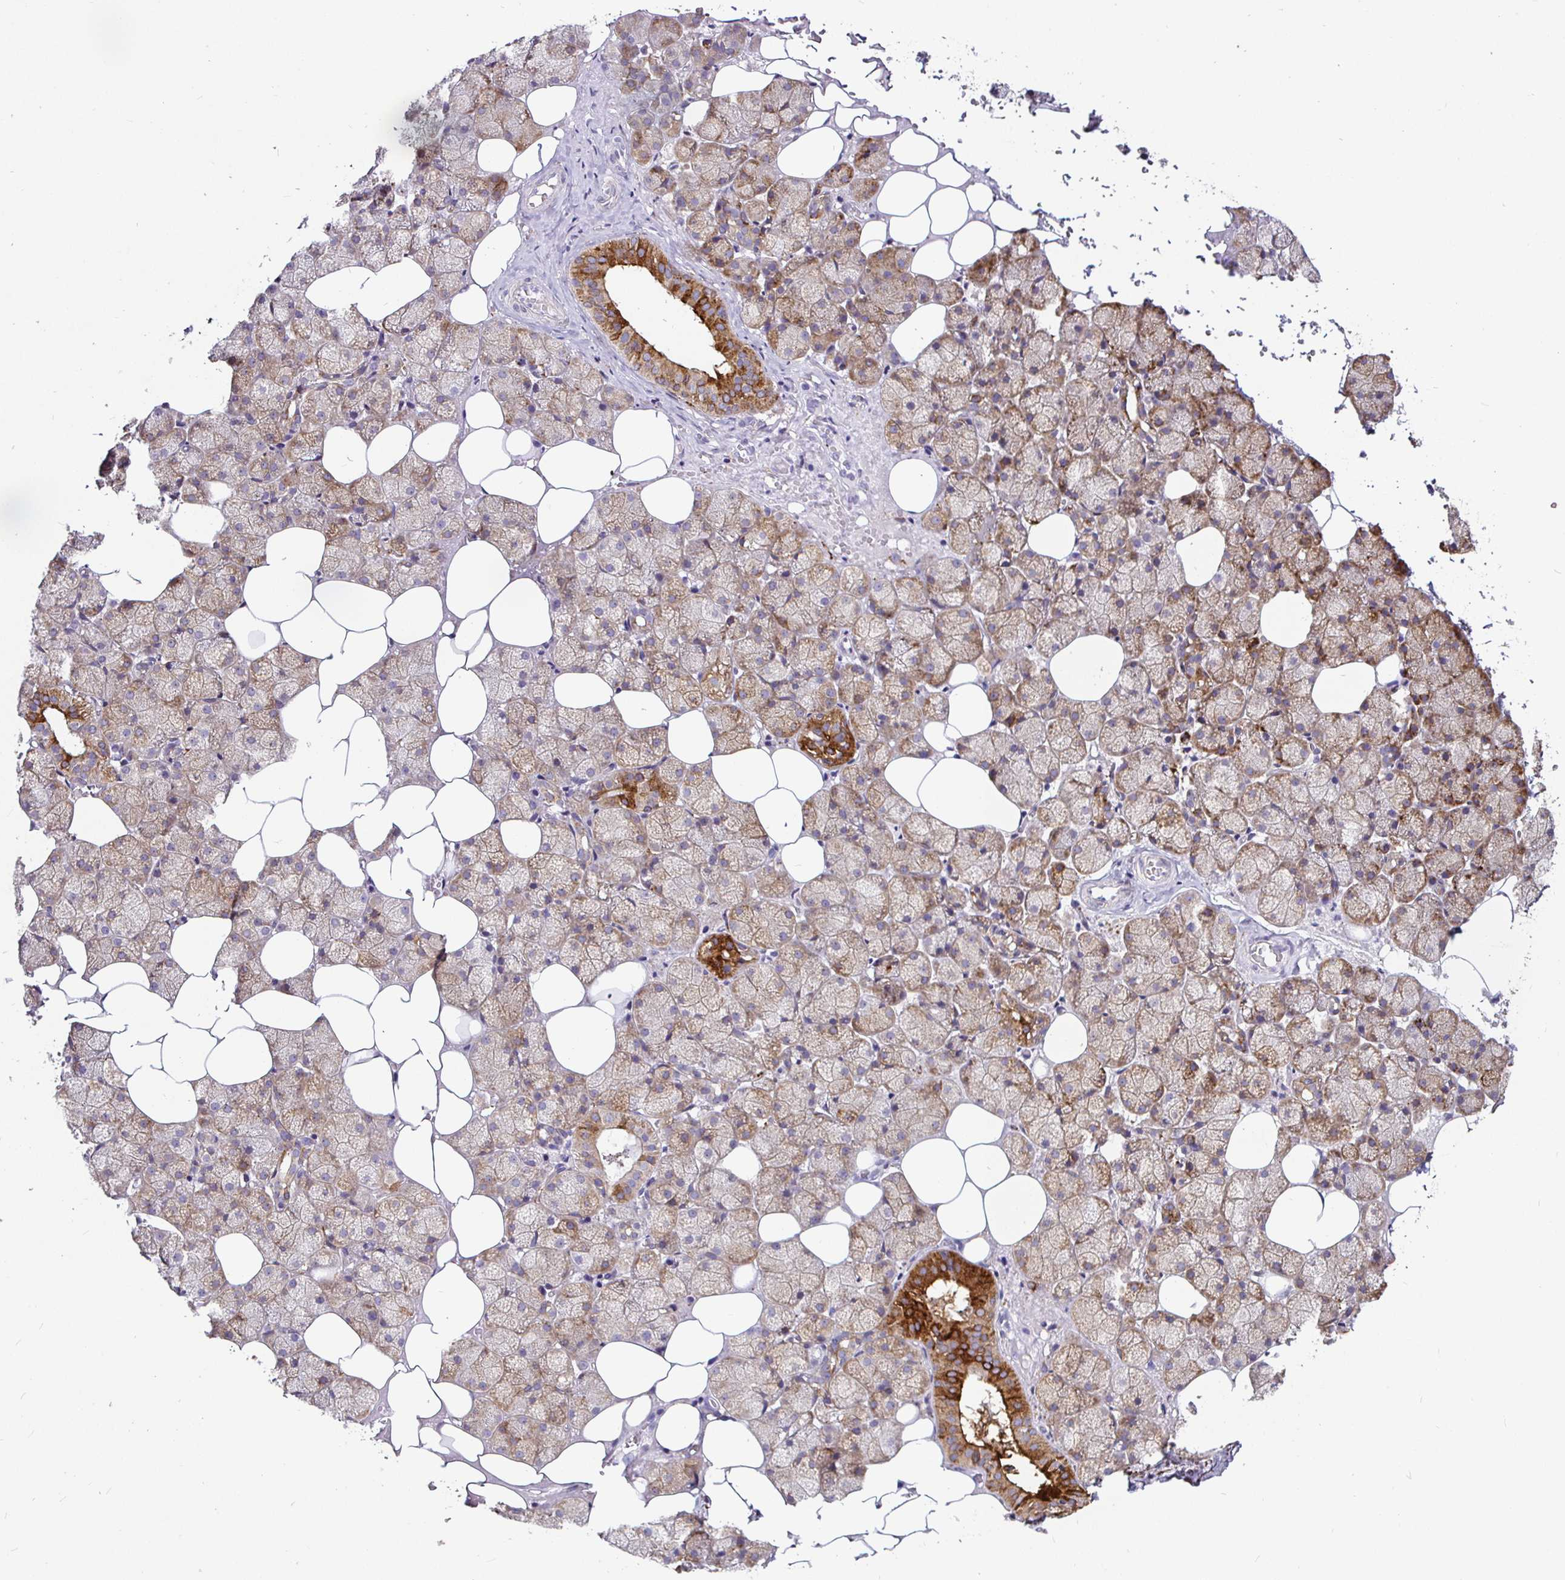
{"staining": {"intensity": "strong", "quantity": "25%-75%", "location": "cytoplasmic/membranous"}, "tissue": "salivary gland", "cell_type": "Glandular cells", "image_type": "normal", "snomed": [{"axis": "morphology", "description": "Normal tissue, NOS"}, {"axis": "topography", "description": "Salivary gland"}], "caption": "This image displays IHC staining of benign salivary gland, with high strong cytoplasmic/membranous staining in about 25%-75% of glandular cells.", "gene": "P4HA2", "patient": {"sex": "male", "age": 38}}